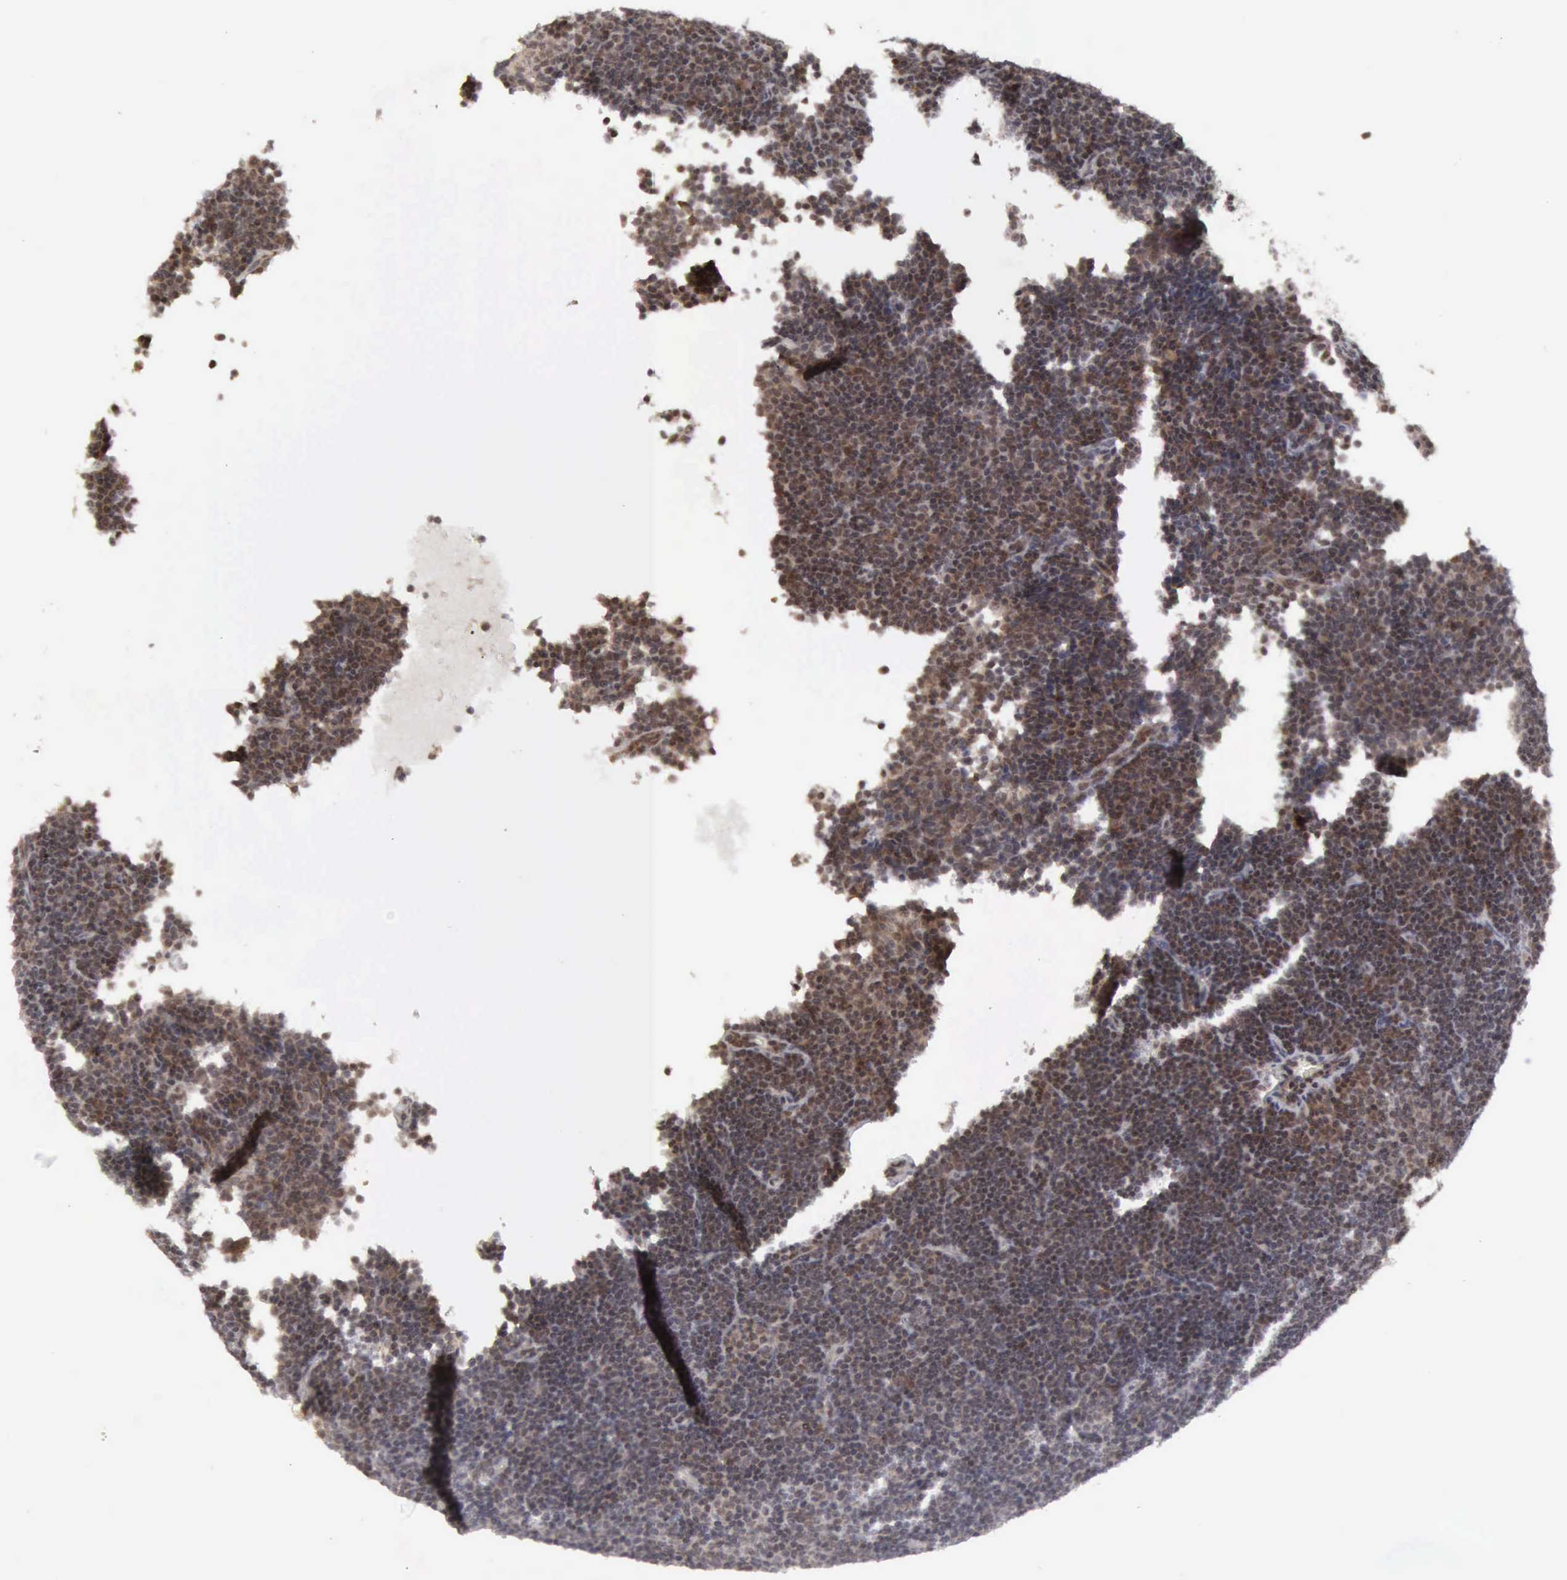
{"staining": {"intensity": "weak", "quantity": "25%-75%", "location": "cytoplasmic/membranous,nuclear"}, "tissue": "lymphoma", "cell_type": "Tumor cells", "image_type": "cancer", "snomed": [{"axis": "morphology", "description": "Malignant lymphoma, non-Hodgkin's type, Low grade"}, {"axis": "topography", "description": "Lymph node"}], "caption": "DAB immunohistochemical staining of human lymphoma demonstrates weak cytoplasmic/membranous and nuclear protein expression in approximately 25%-75% of tumor cells.", "gene": "CDKN2A", "patient": {"sex": "male", "age": 57}}